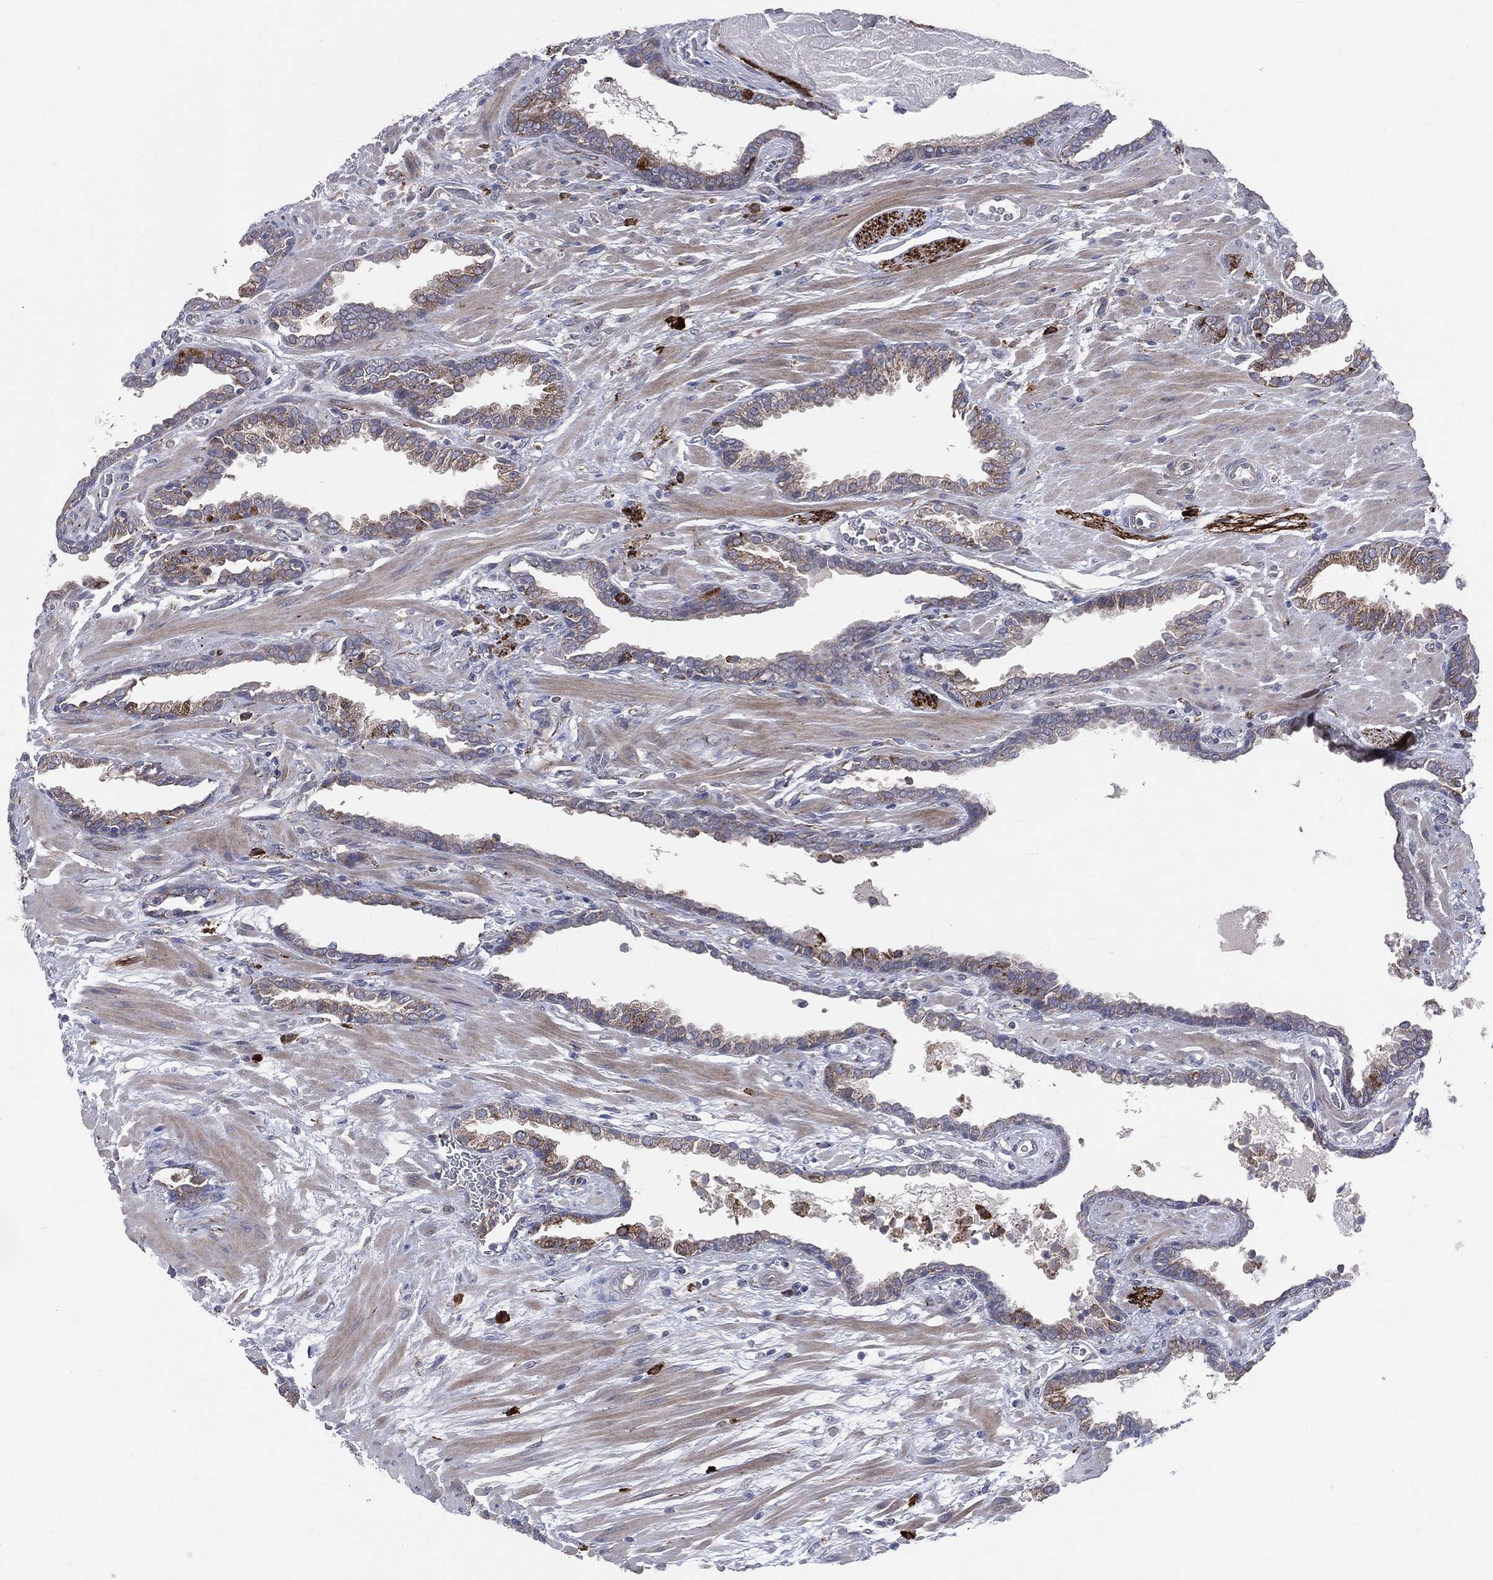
{"staining": {"intensity": "moderate", "quantity": "<25%", "location": "cytoplasmic/membranous"}, "tissue": "prostate cancer", "cell_type": "Tumor cells", "image_type": "cancer", "snomed": [{"axis": "morphology", "description": "Adenocarcinoma, Low grade"}, {"axis": "topography", "description": "Prostate"}], "caption": "Immunohistochemistry (IHC) (DAB (3,3'-diaminobenzidine)) staining of prostate cancer (low-grade adenocarcinoma) exhibits moderate cytoplasmic/membranous protein positivity in about <25% of tumor cells. (IHC, brightfield microscopy, high magnification).", "gene": "CCDC159", "patient": {"sex": "male", "age": 69}}